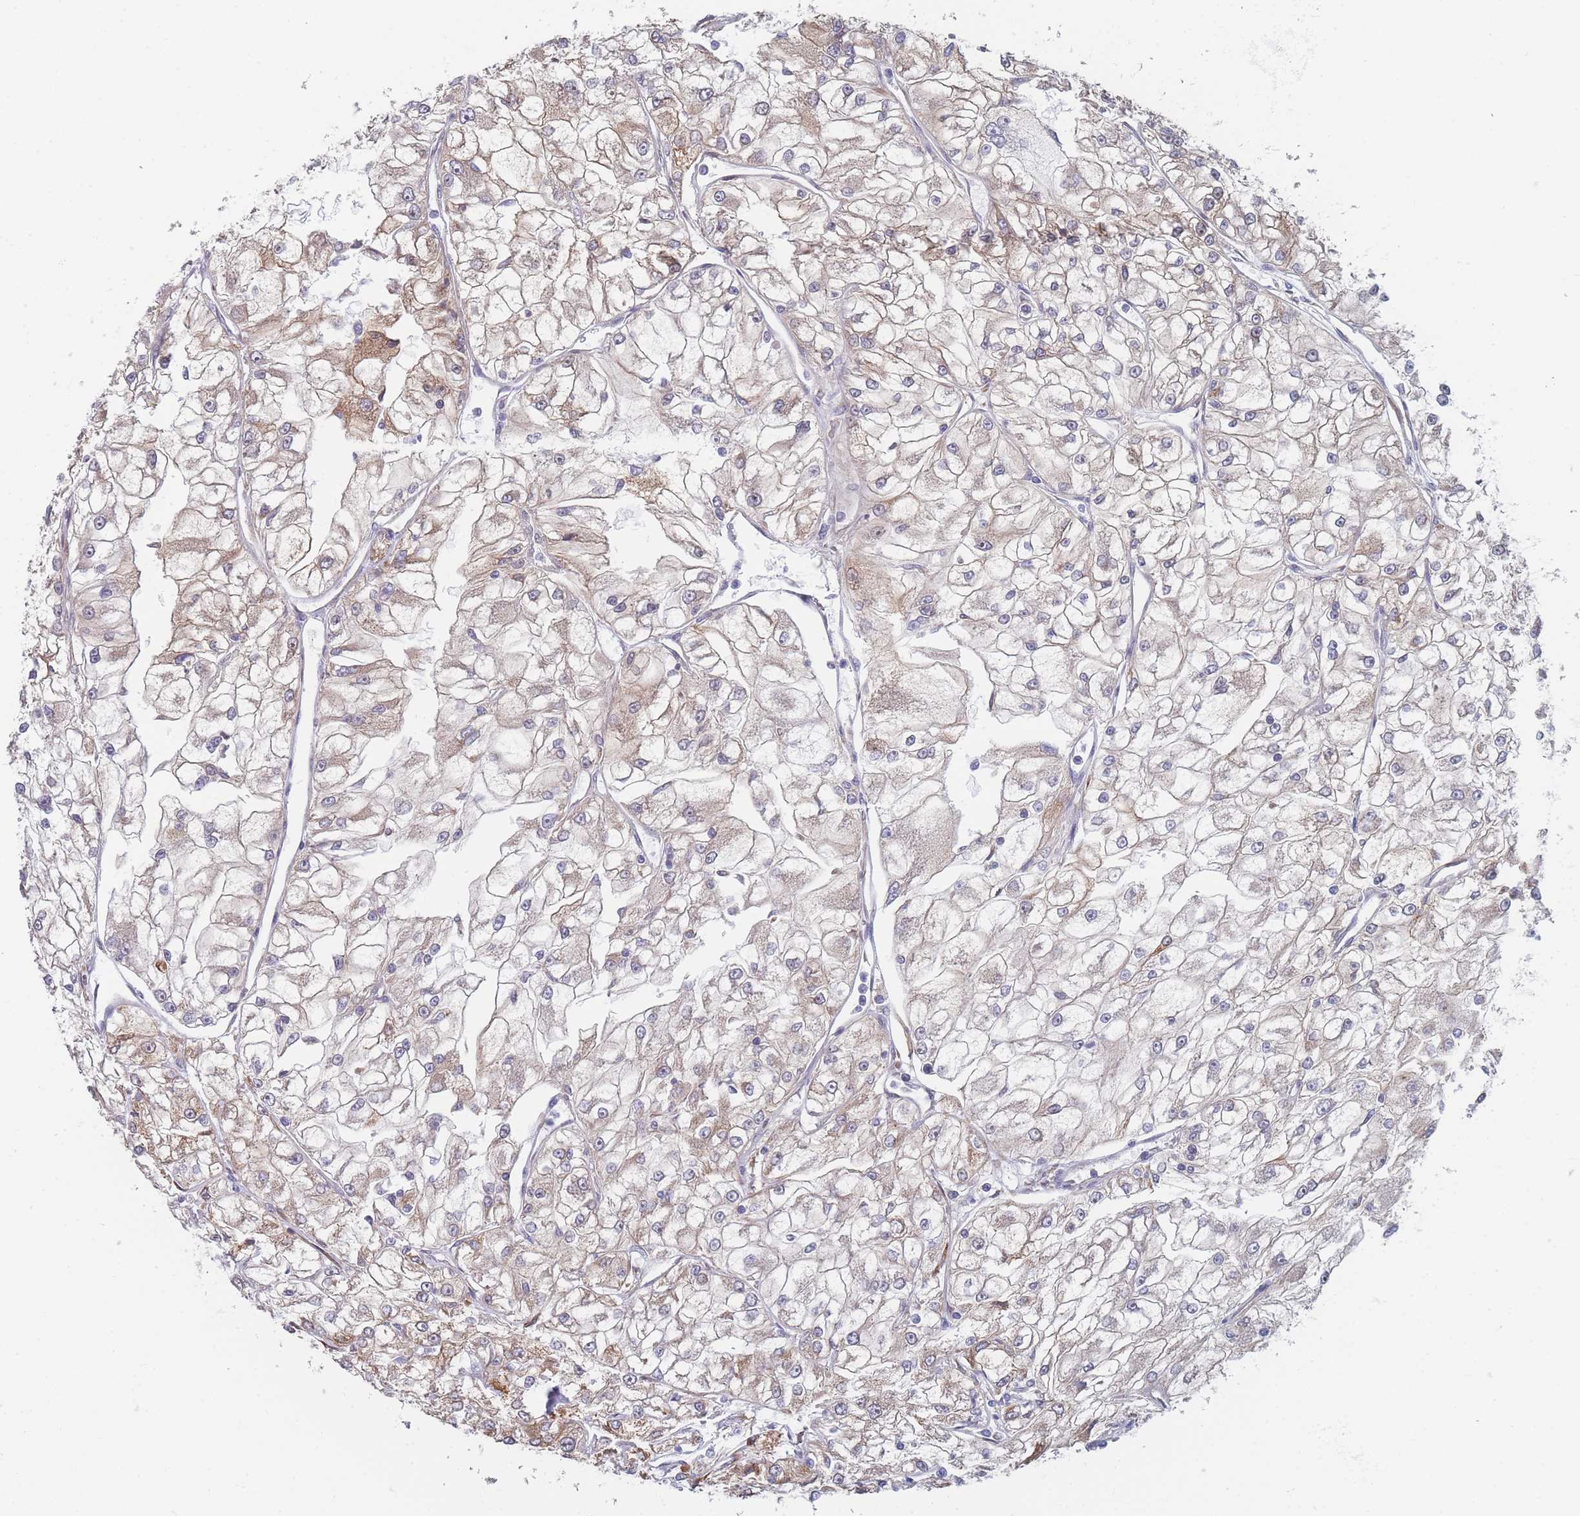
{"staining": {"intensity": "weak", "quantity": "25%-75%", "location": "cytoplasmic/membranous"}, "tissue": "renal cancer", "cell_type": "Tumor cells", "image_type": "cancer", "snomed": [{"axis": "morphology", "description": "Adenocarcinoma, NOS"}, {"axis": "topography", "description": "Kidney"}], "caption": "Human renal cancer stained with a protein marker reveals weak staining in tumor cells.", "gene": "TMED10", "patient": {"sex": "female", "age": 72}}